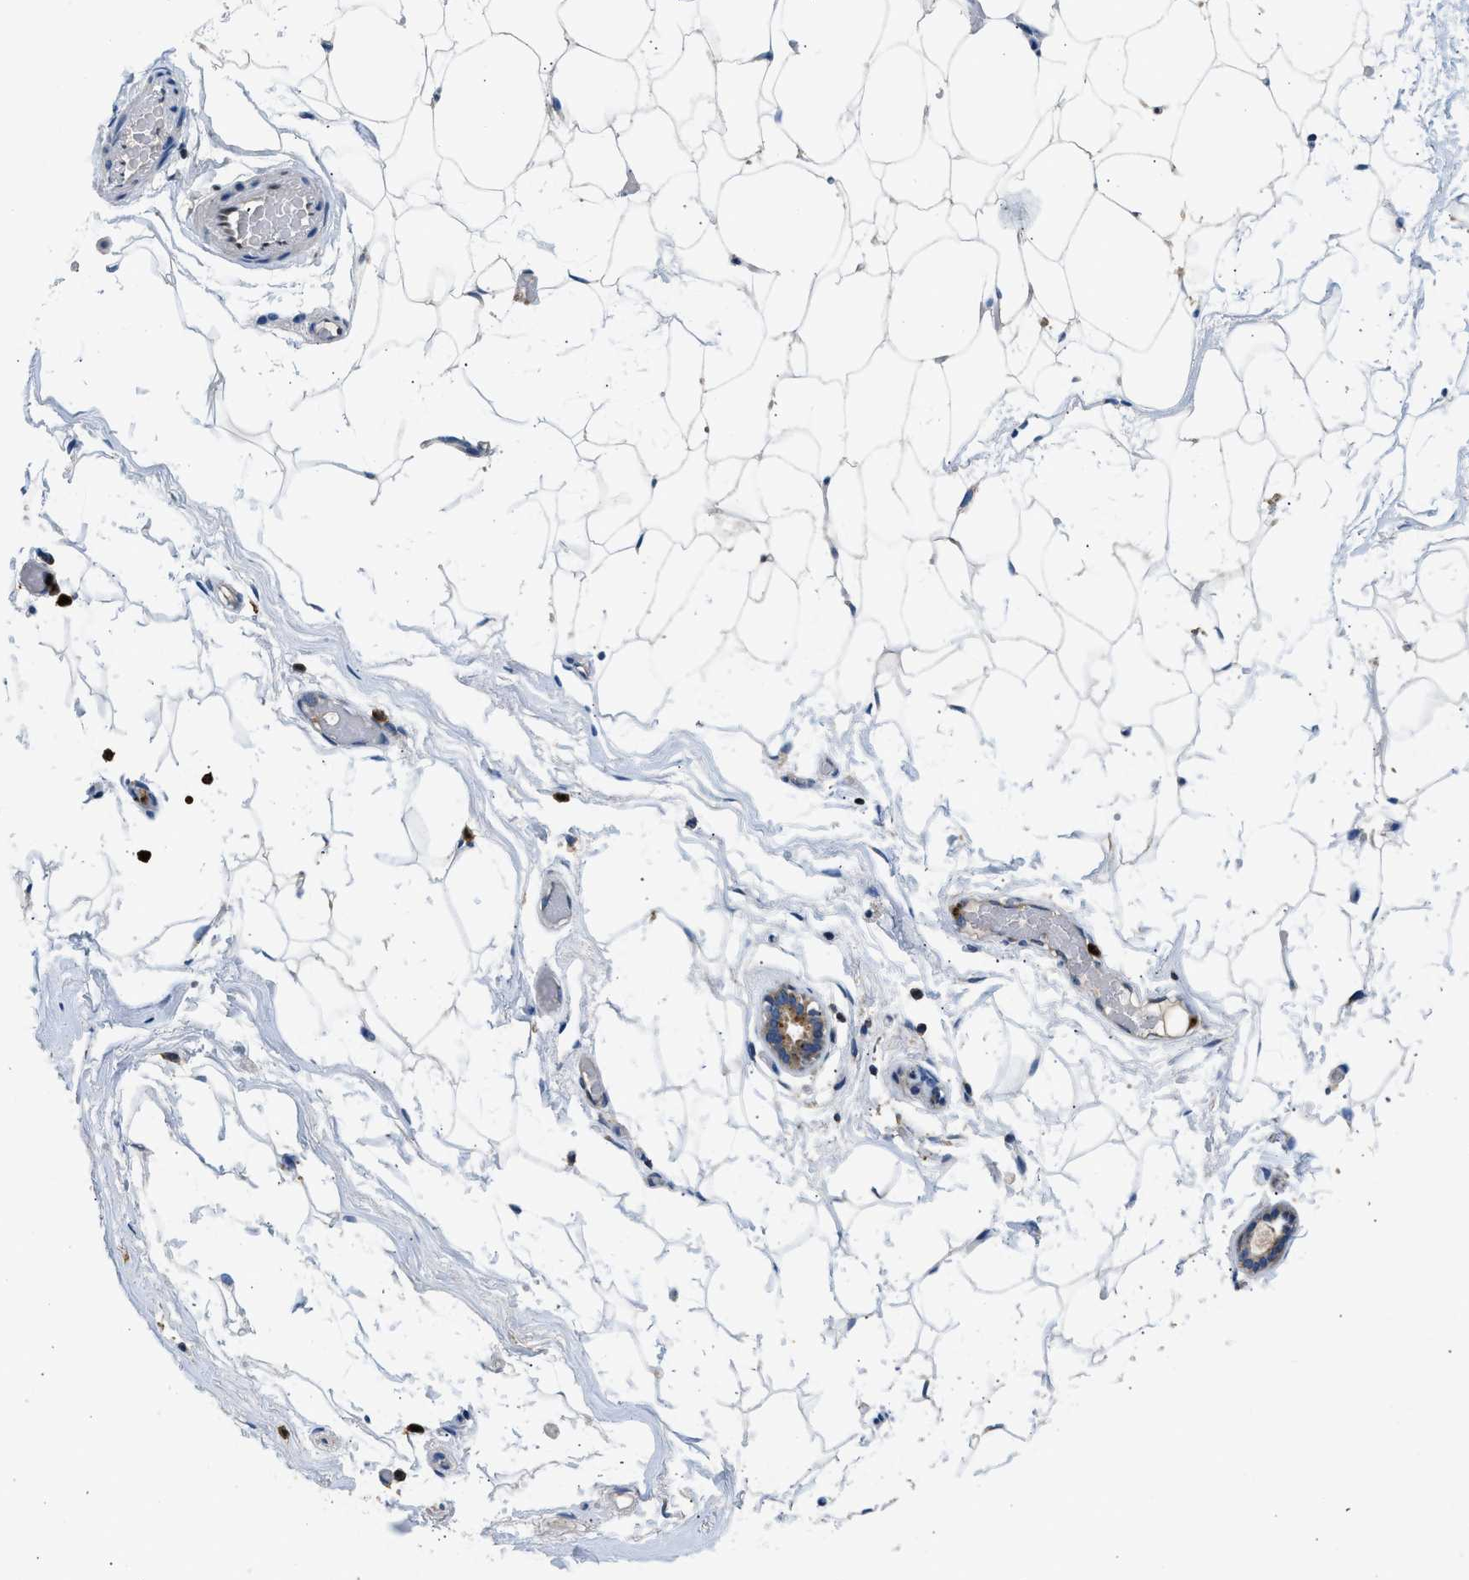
{"staining": {"intensity": "negative", "quantity": "none", "location": "none"}, "tissue": "adipose tissue", "cell_type": "Adipocytes", "image_type": "normal", "snomed": [{"axis": "morphology", "description": "Normal tissue, NOS"}, {"axis": "topography", "description": "Breast"}, {"axis": "topography", "description": "Soft tissue"}], "caption": "This is a photomicrograph of immunohistochemistry (IHC) staining of normal adipose tissue, which shows no expression in adipocytes. The staining was performed using DAB (3,3'-diaminobenzidine) to visualize the protein expression in brown, while the nuclei were stained in blue with hematoxylin (Magnification: 20x).", "gene": "TOX", "patient": {"sex": "female", "age": 75}}